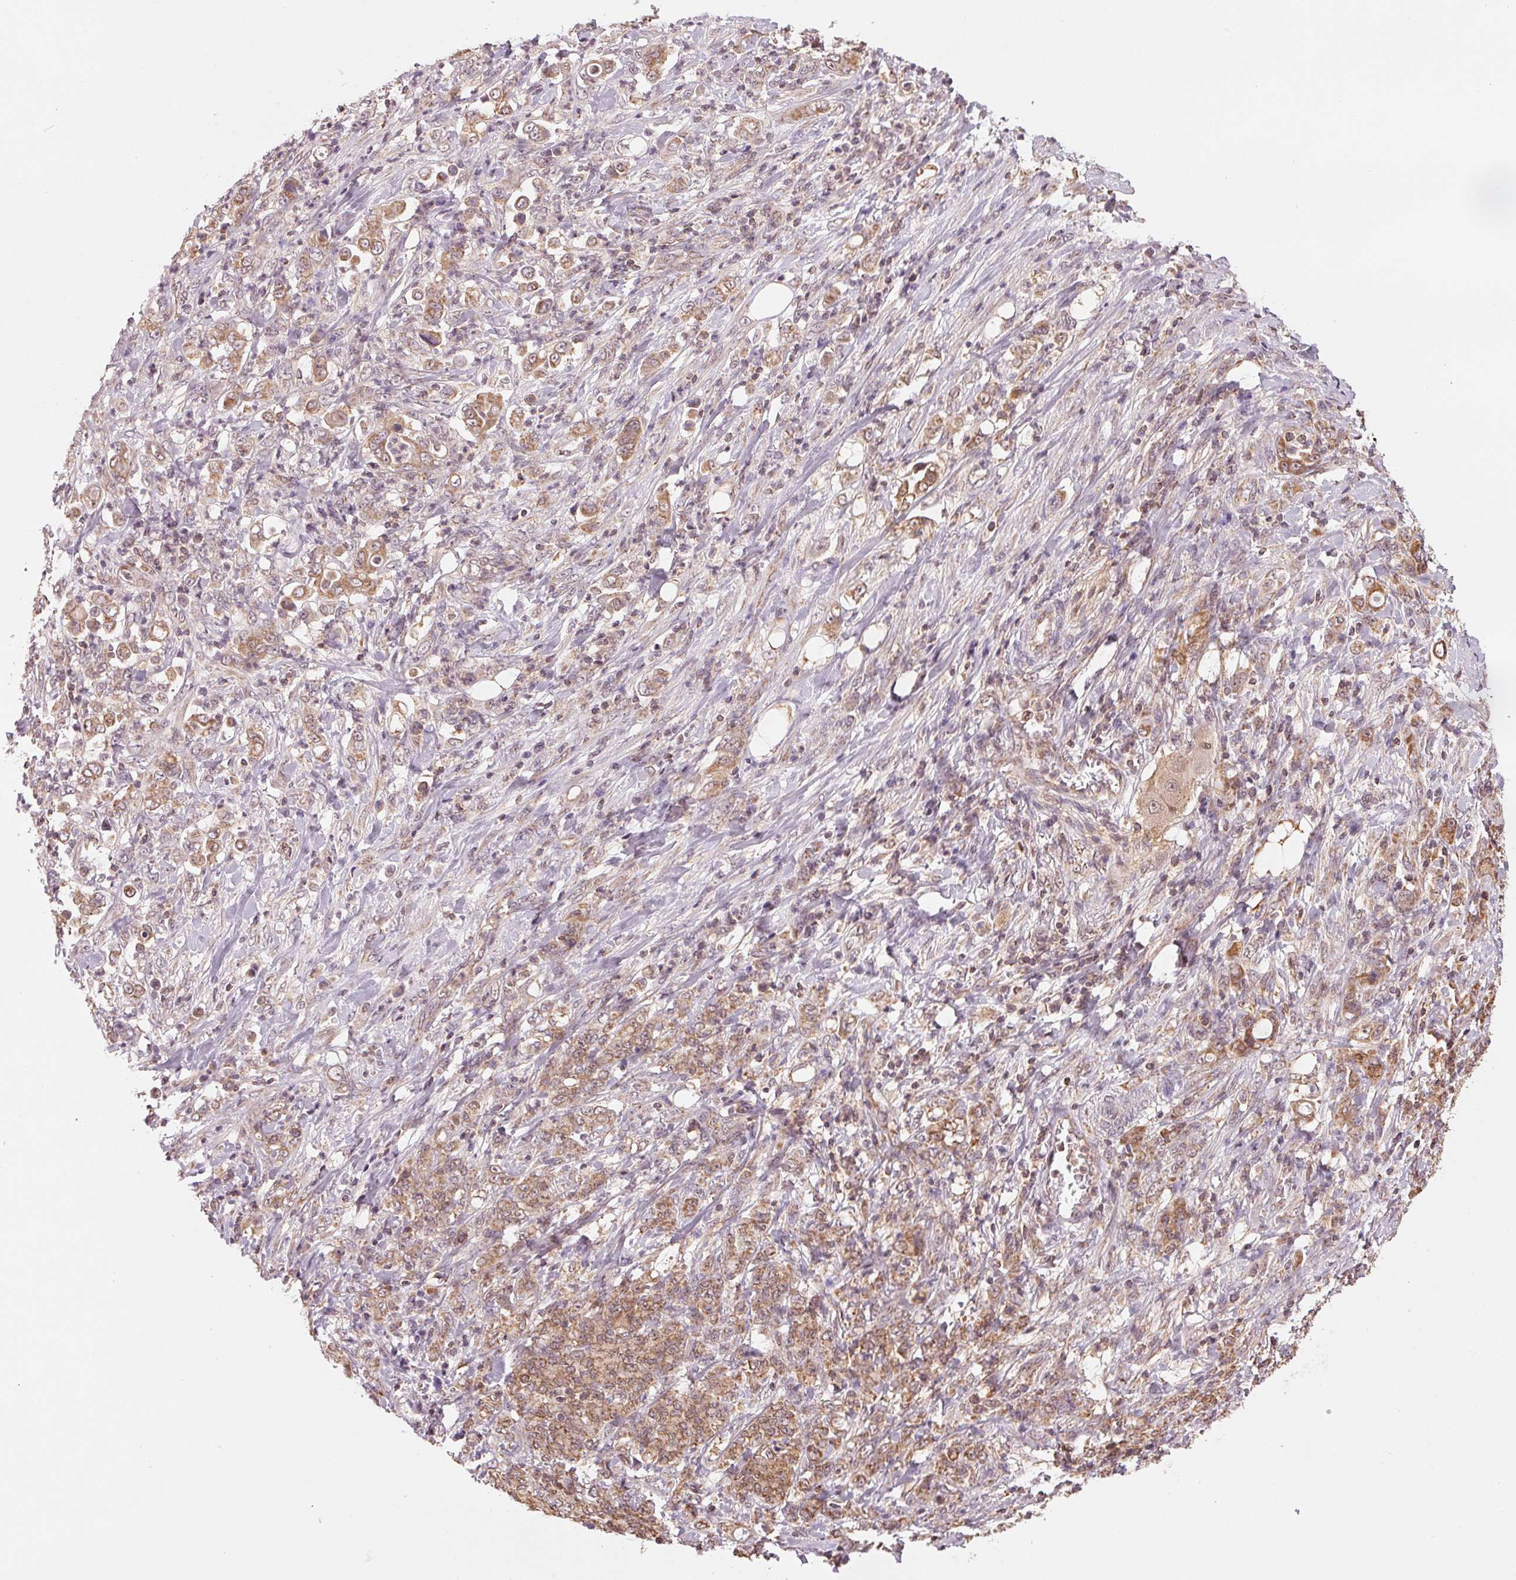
{"staining": {"intensity": "moderate", "quantity": ">75%", "location": "cytoplasmic/membranous"}, "tissue": "stomach cancer", "cell_type": "Tumor cells", "image_type": "cancer", "snomed": [{"axis": "morphology", "description": "Adenocarcinoma, NOS"}, {"axis": "topography", "description": "Stomach"}], "caption": "Immunohistochemistry (DAB) staining of stomach adenocarcinoma shows moderate cytoplasmic/membranous protein staining in about >75% of tumor cells.", "gene": "ARHGAP6", "patient": {"sex": "female", "age": 79}}